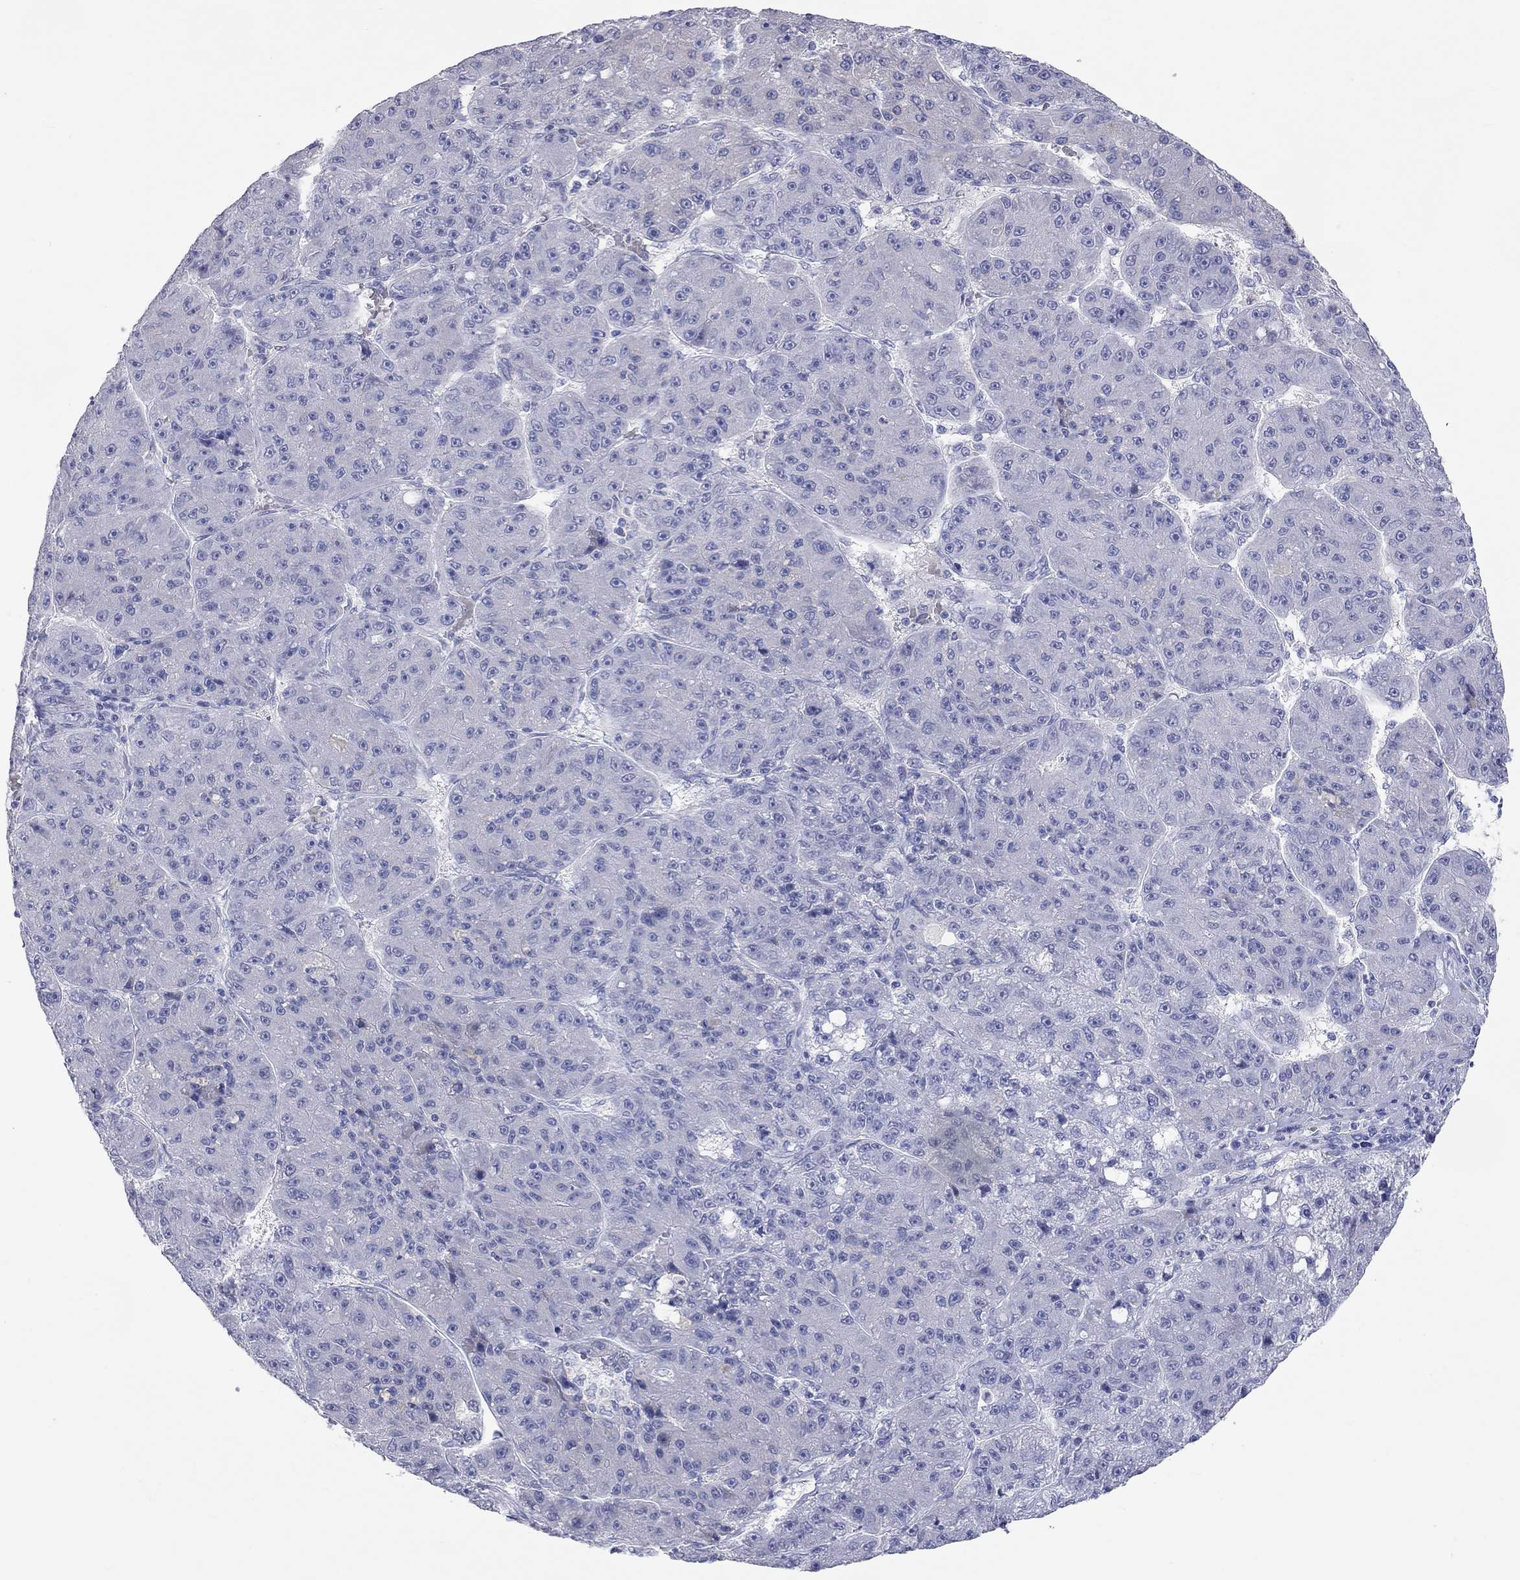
{"staining": {"intensity": "negative", "quantity": "none", "location": "none"}, "tissue": "liver cancer", "cell_type": "Tumor cells", "image_type": "cancer", "snomed": [{"axis": "morphology", "description": "Carcinoma, Hepatocellular, NOS"}, {"axis": "topography", "description": "Liver"}], "caption": "Immunohistochemistry (IHC) image of neoplastic tissue: liver cancer stained with DAB (3,3'-diaminobenzidine) shows no significant protein expression in tumor cells.", "gene": "PCDHGC5", "patient": {"sex": "male", "age": 67}}